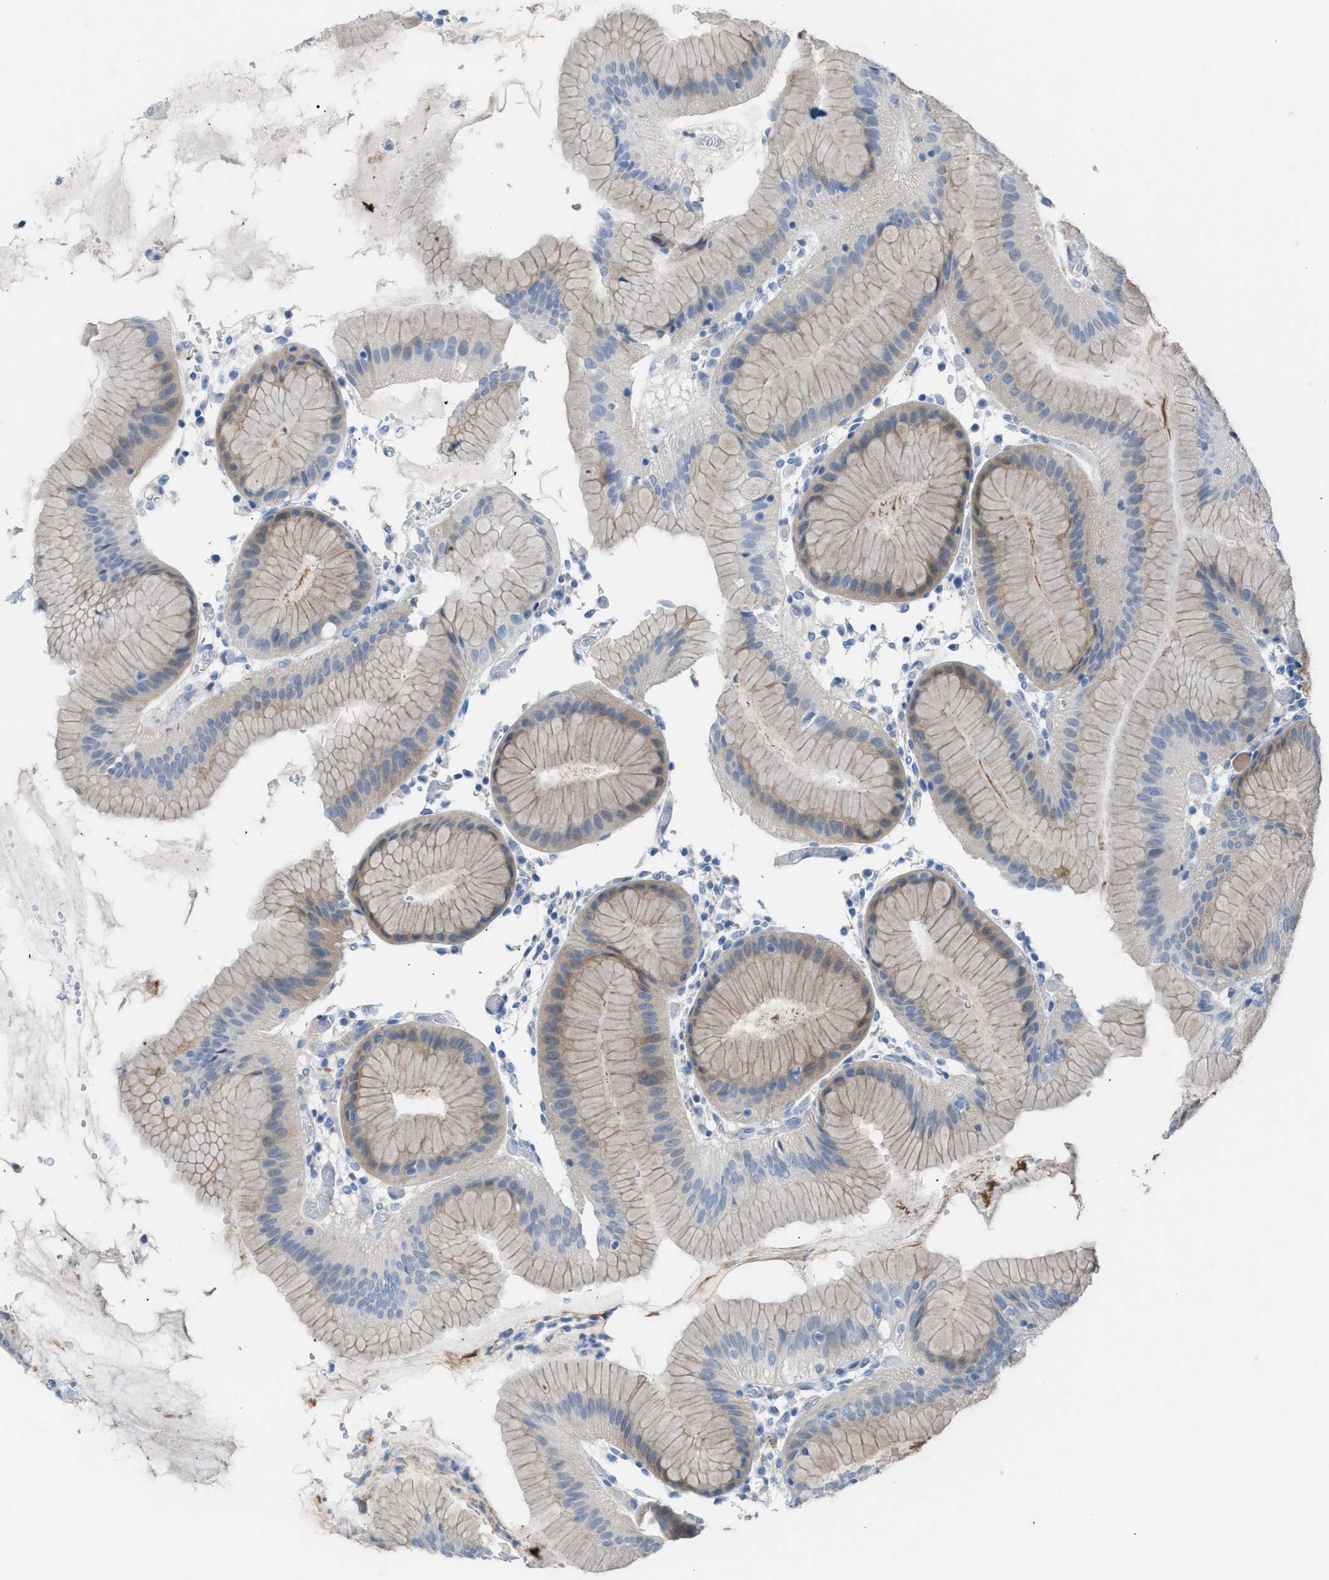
{"staining": {"intensity": "weak", "quantity": "25%-75%", "location": "cytoplasmic/membranous"}, "tissue": "stomach", "cell_type": "Glandular cells", "image_type": "normal", "snomed": [{"axis": "morphology", "description": "Normal tissue, NOS"}, {"axis": "topography", "description": "Stomach"}, {"axis": "topography", "description": "Stomach, lower"}], "caption": "Stomach stained with DAB (3,3'-diaminobenzidine) IHC displays low levels of weak cytoplasmic/membranous expression in about 25%-75% of glandular cells.", "gene": "ASPA", "patient": {"sex": "female", "age": 75}}